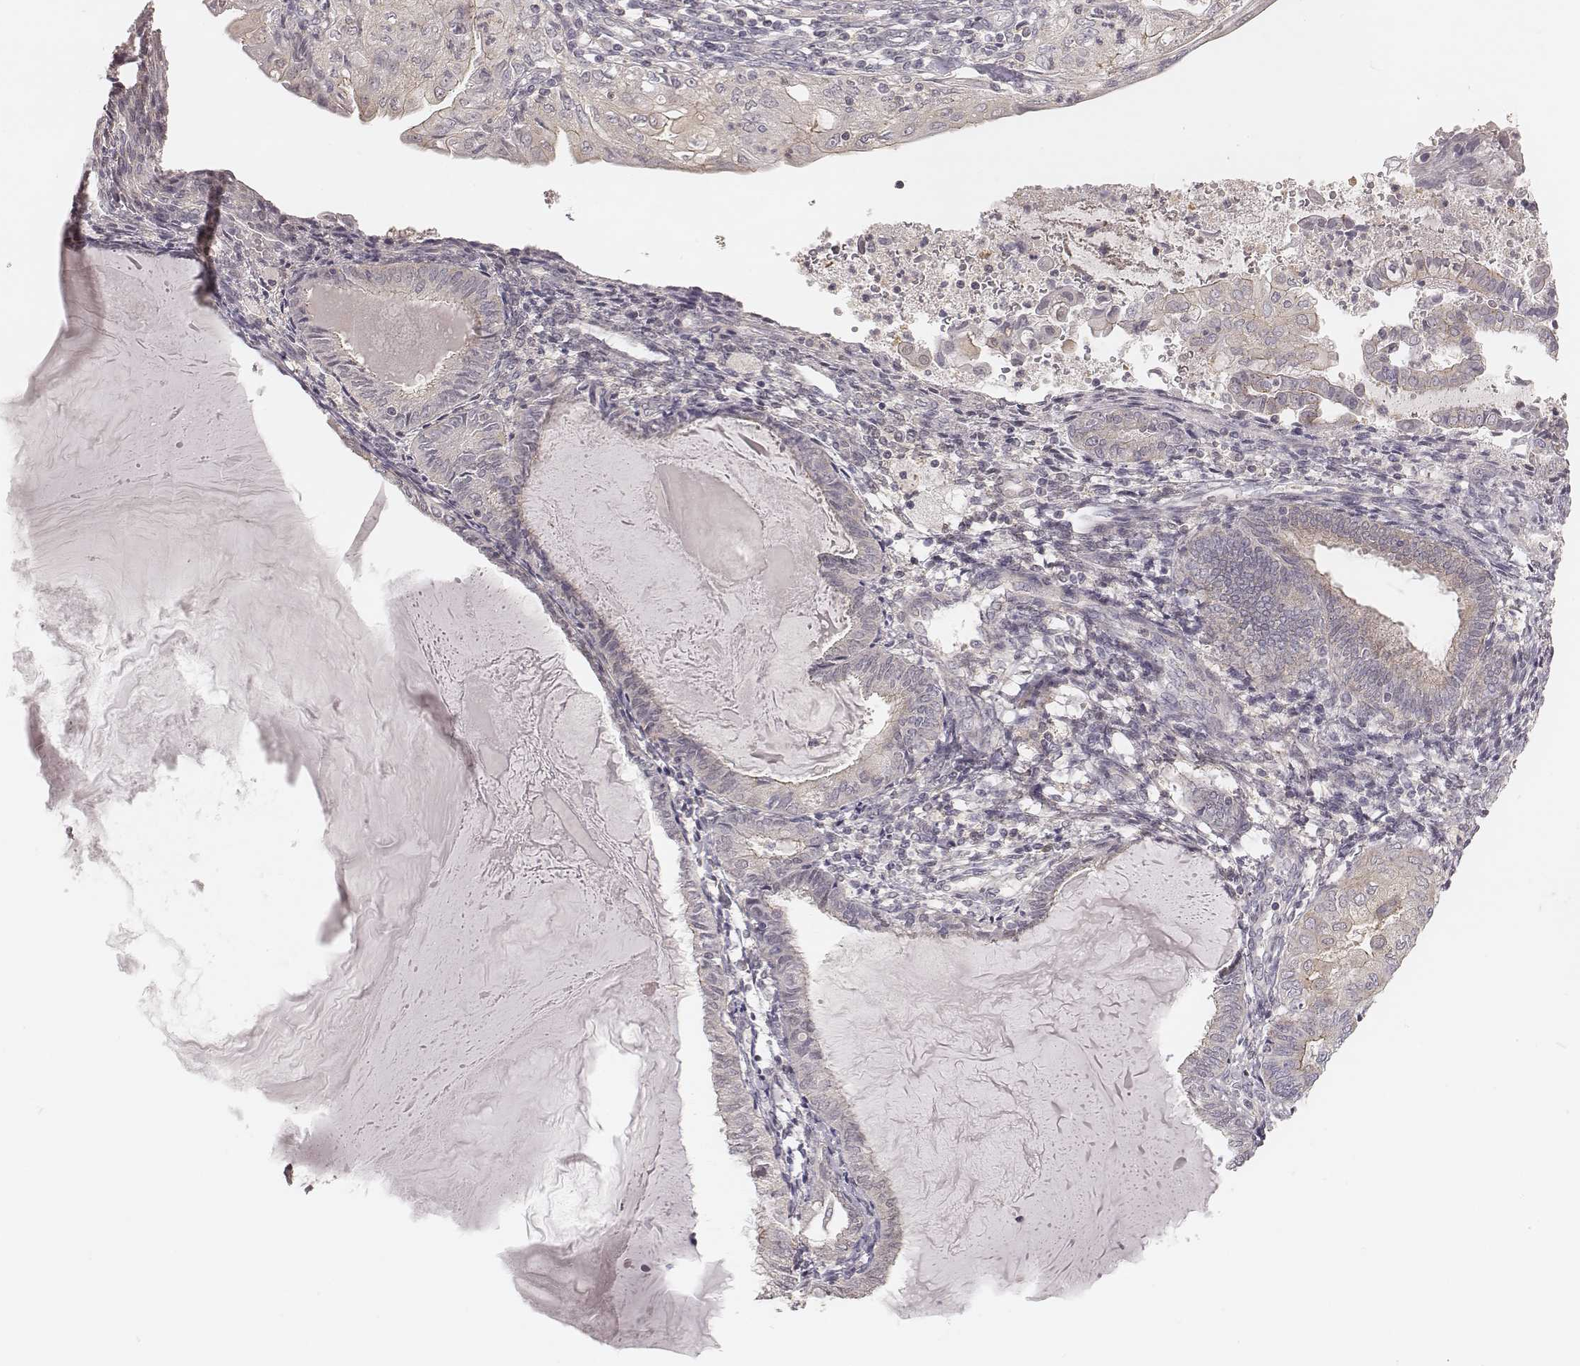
{"staining": {"intensity": "moderate", "quantity": "<25%", "location": "cytoplasmic/membranous"}, "tissue": "endometrial cancer", "cell_type": "Tumor cells", "image_type": "cancer", "snomed": [{"axis": "morphology", "description": "Adenocarcinoma, NOS"}, {"axis": "topography", "description": "Endometrium"}], "caption": "A low amount of moderate cytoplasmic/membranous positivity is appreciated in about <25% of tumor cells in endometrial cancer (adenocarcinoma) tissue.", "gene": "TDRD5", "patient": {"sex": "female", "age": 68}}